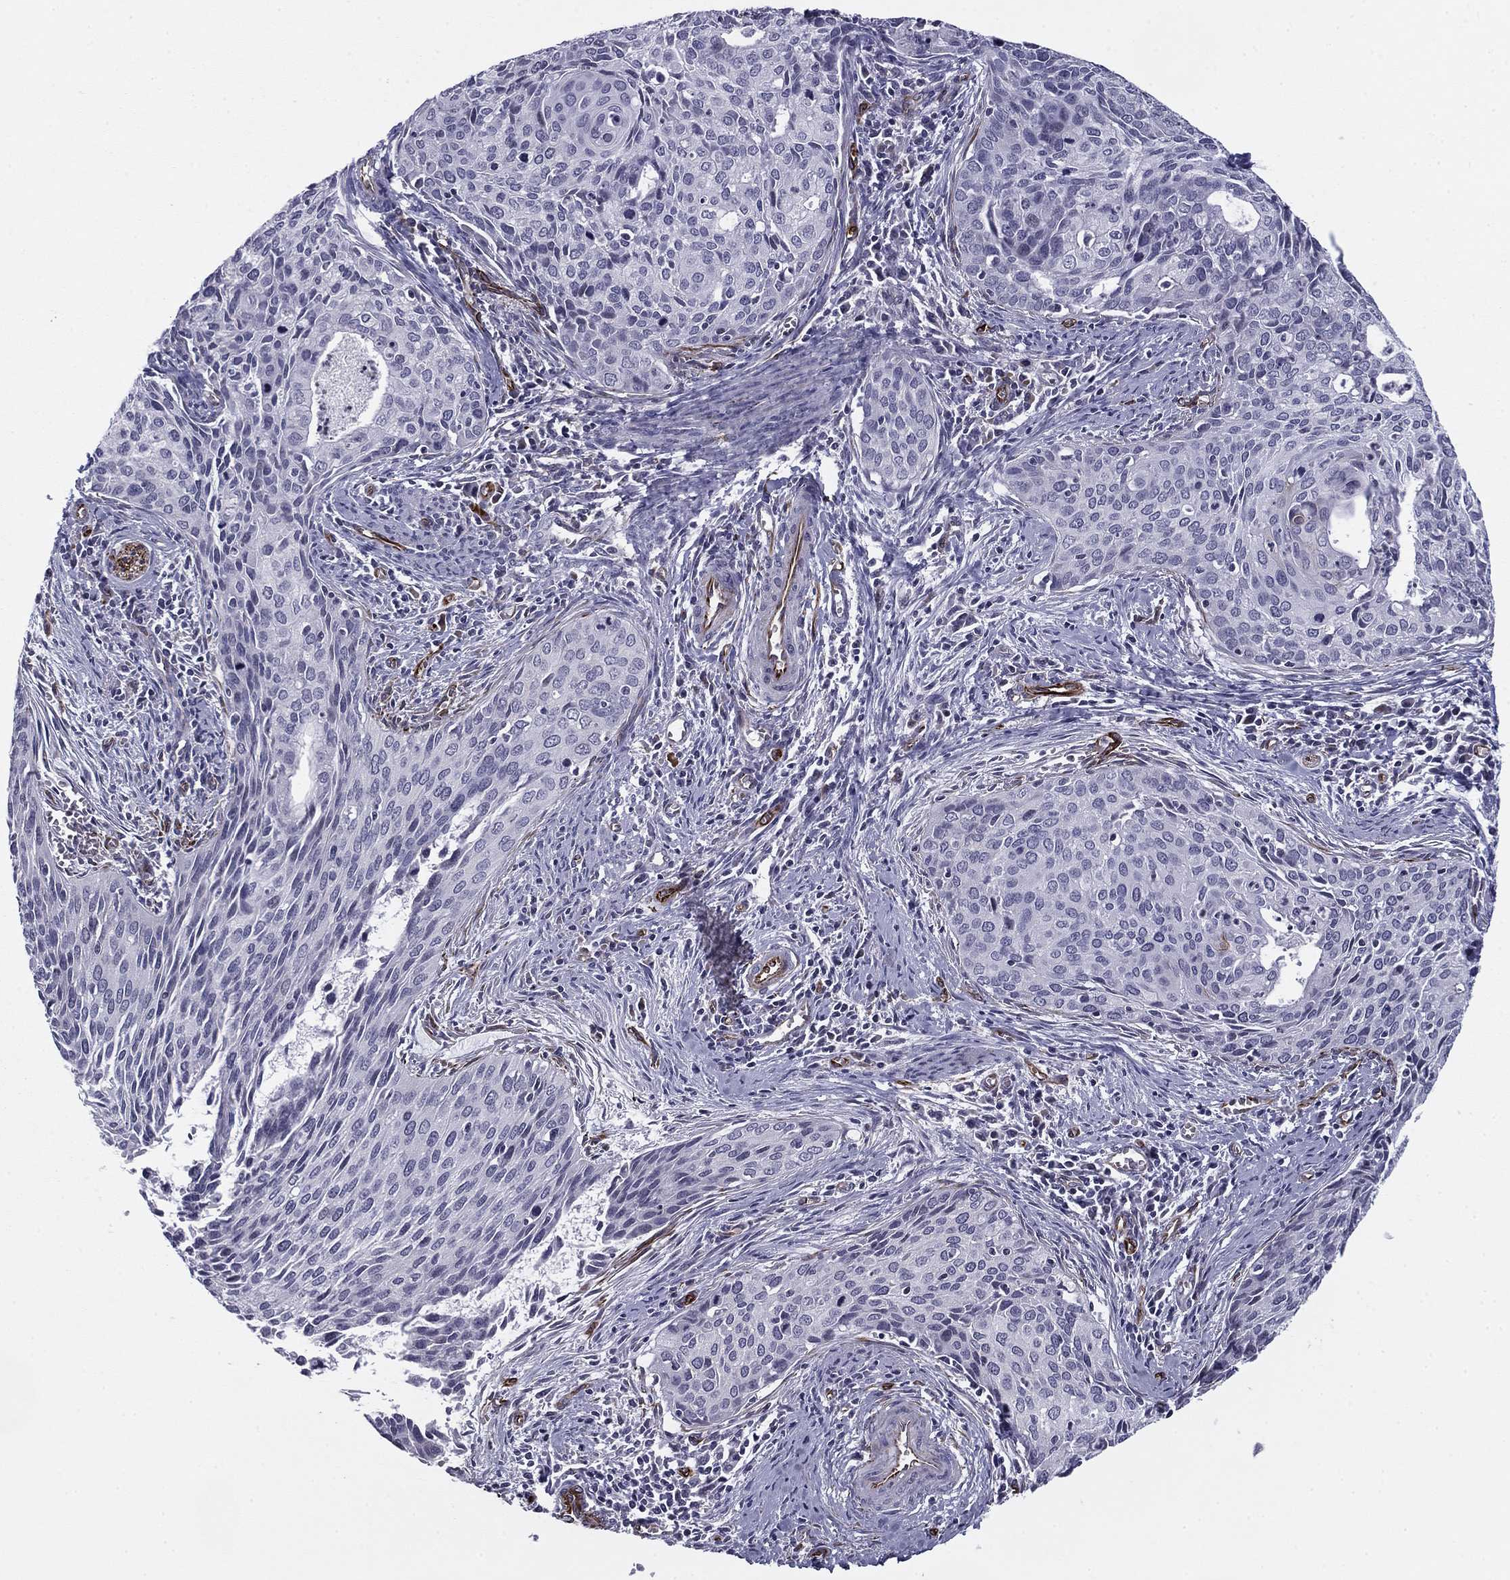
{"staining": {"intensity": "negative", "quantity": "none", "location": "none"}, "tissue": "cervical cancer", "cell_type": "Tumor cells", "image_type": "cancer", "snomed": [{"axis": "morphology", "description": "Squamous cell carcinoma, NOS"}, {"axis": "topography", "description": "Cervix"}], "caption": "This is an IHC photomicrograph of human cervical cancer. There is no staining in tumor cells.", "gene": "ANKS4B", "patient": {"sex": "female", "age": 29}}